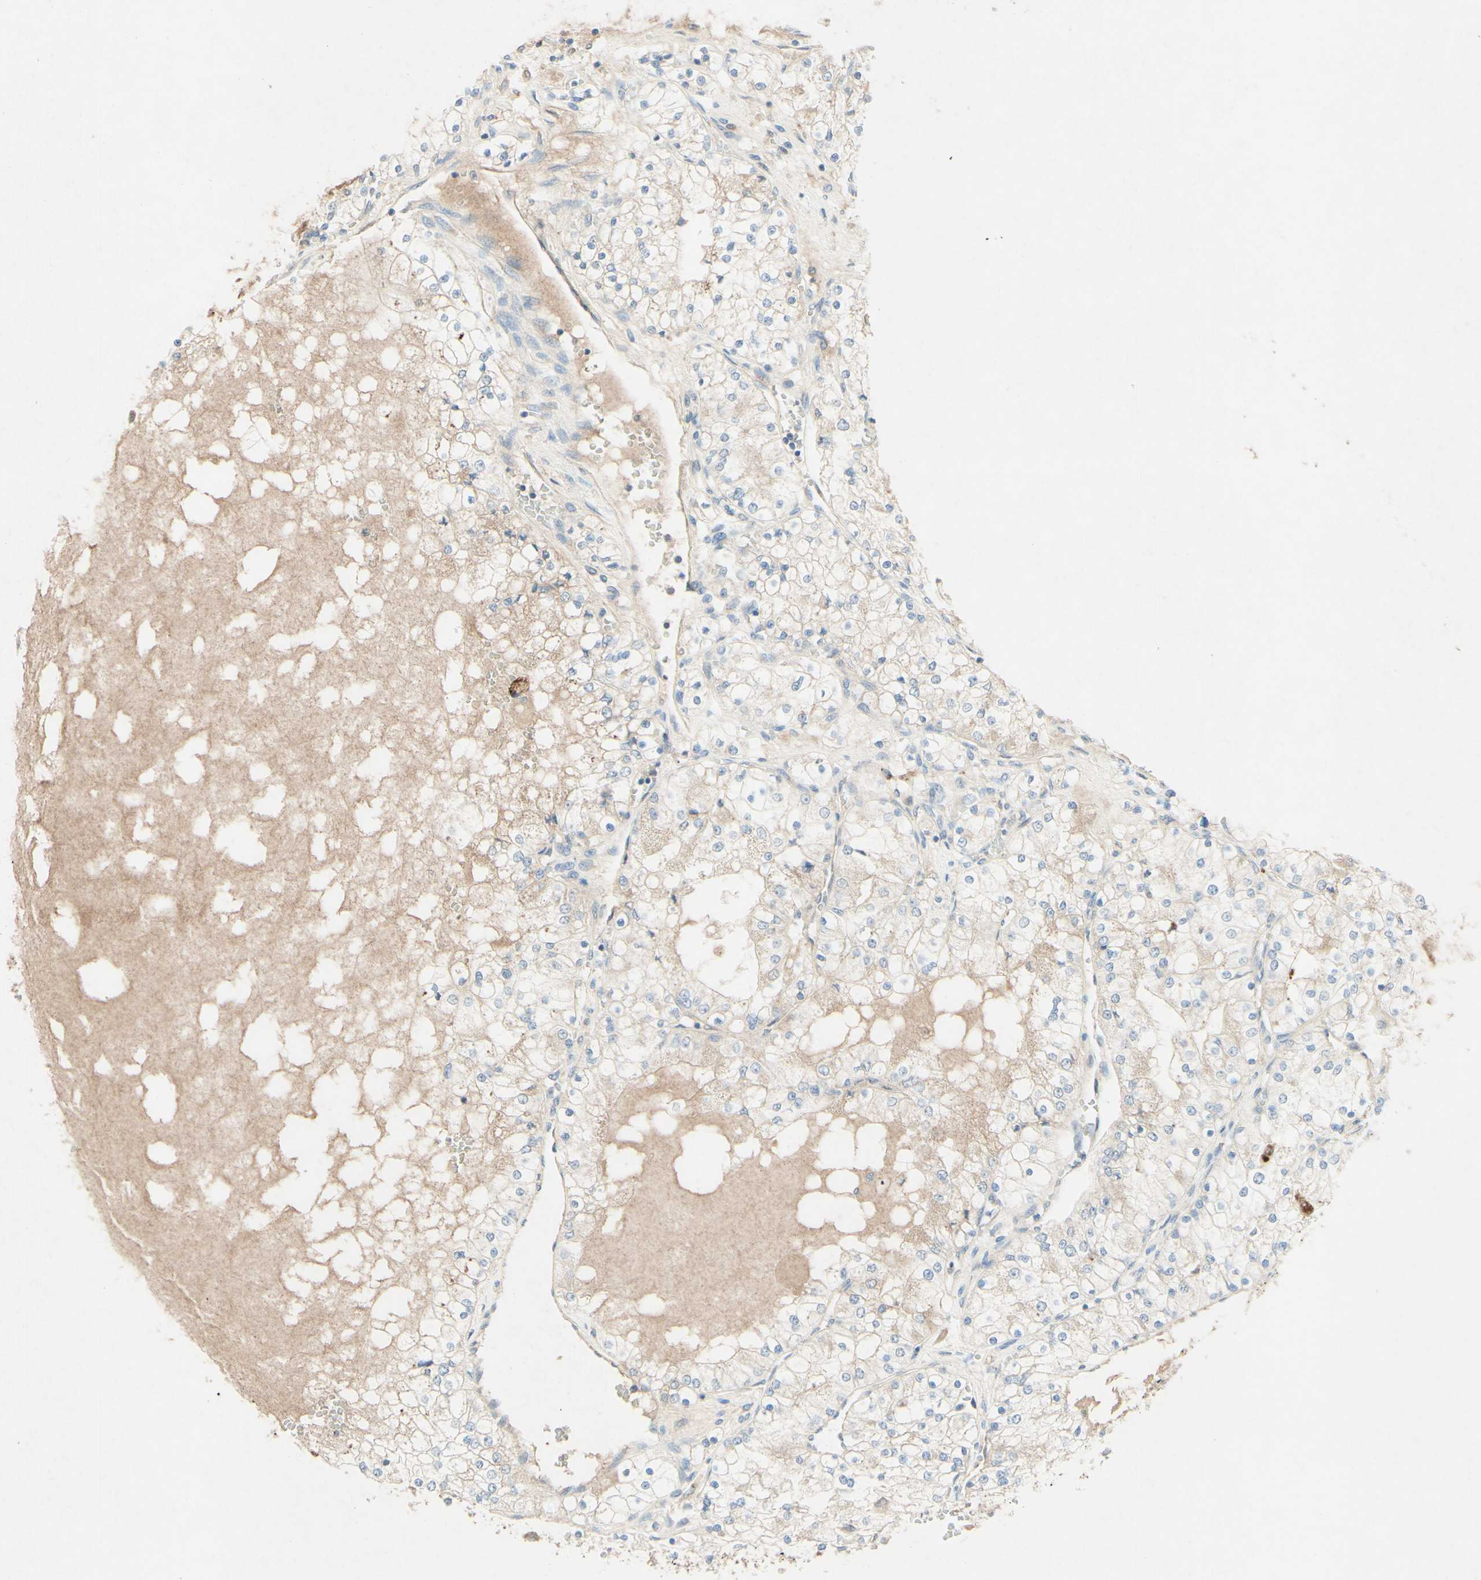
{"staining": {"intensity": "weak", "quantity": "<25%", "location": "cytoplasmic/membranous"}, "tissue": "renal cancer", "cell_type": "Tumor cells", "image_type": "cancer", "snomed": [{"axis": "morphology", "description": "Adenocarcinoma, NOS"}, {"axis": "topography", "description": "Kidney"}], "caption": "Immunohistochemistry photomicrograph of human adenocarcinoma (renal) stained for a protein (brown), which displays no staining in tumor cells. (Brightfield microscopy of DAB (3,3'-diaminobenzidine) IHC at high magnification).", "gene": "MTM1", "patient": {"sex": "male", "age": 68}}